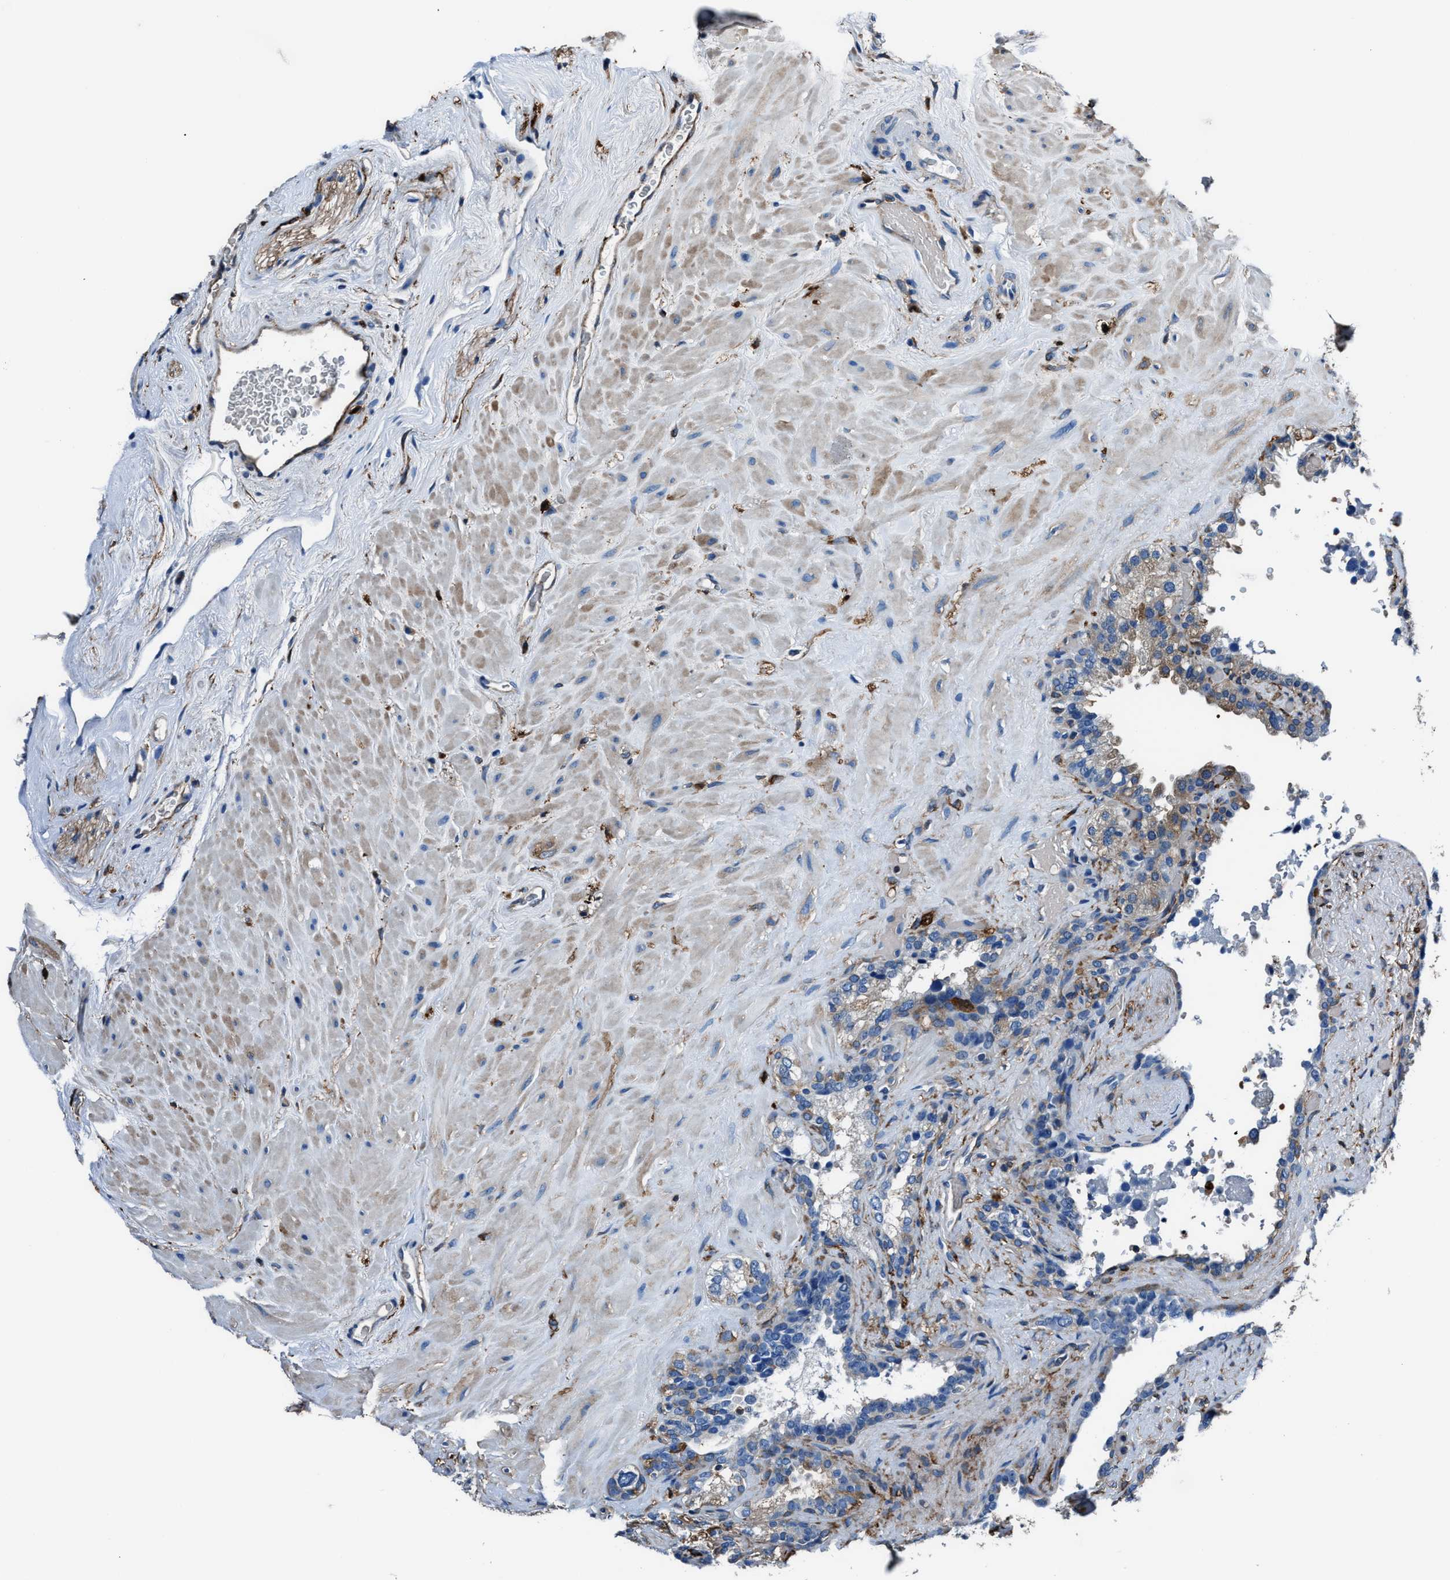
{"staining": {"intensity": "weak", "quantity": "<25%", "location": "cytoplasmic/membranous"}, "tissue": "seminal vesicle", "cell_type": "Glandular cells", "image_type": "normal", "snomed": [{"axis": "morphology", "description": "Normal tissue, NOS"}, {"axis": "topography", "description": "Seminal veicle"}], "caption": "High power microscopy micrograph of an immunohistochemistry photomicrograph of benign seminal vesicle, revealing no significant expression in glandular cells. The staining was performed using DAB to visualize the protein expression in brown, while the nuclei were stained in blue with hematoxylin (Magnification: 20x).", "gene": "FTL", "patient": {"sex": "male", "age": 68}}